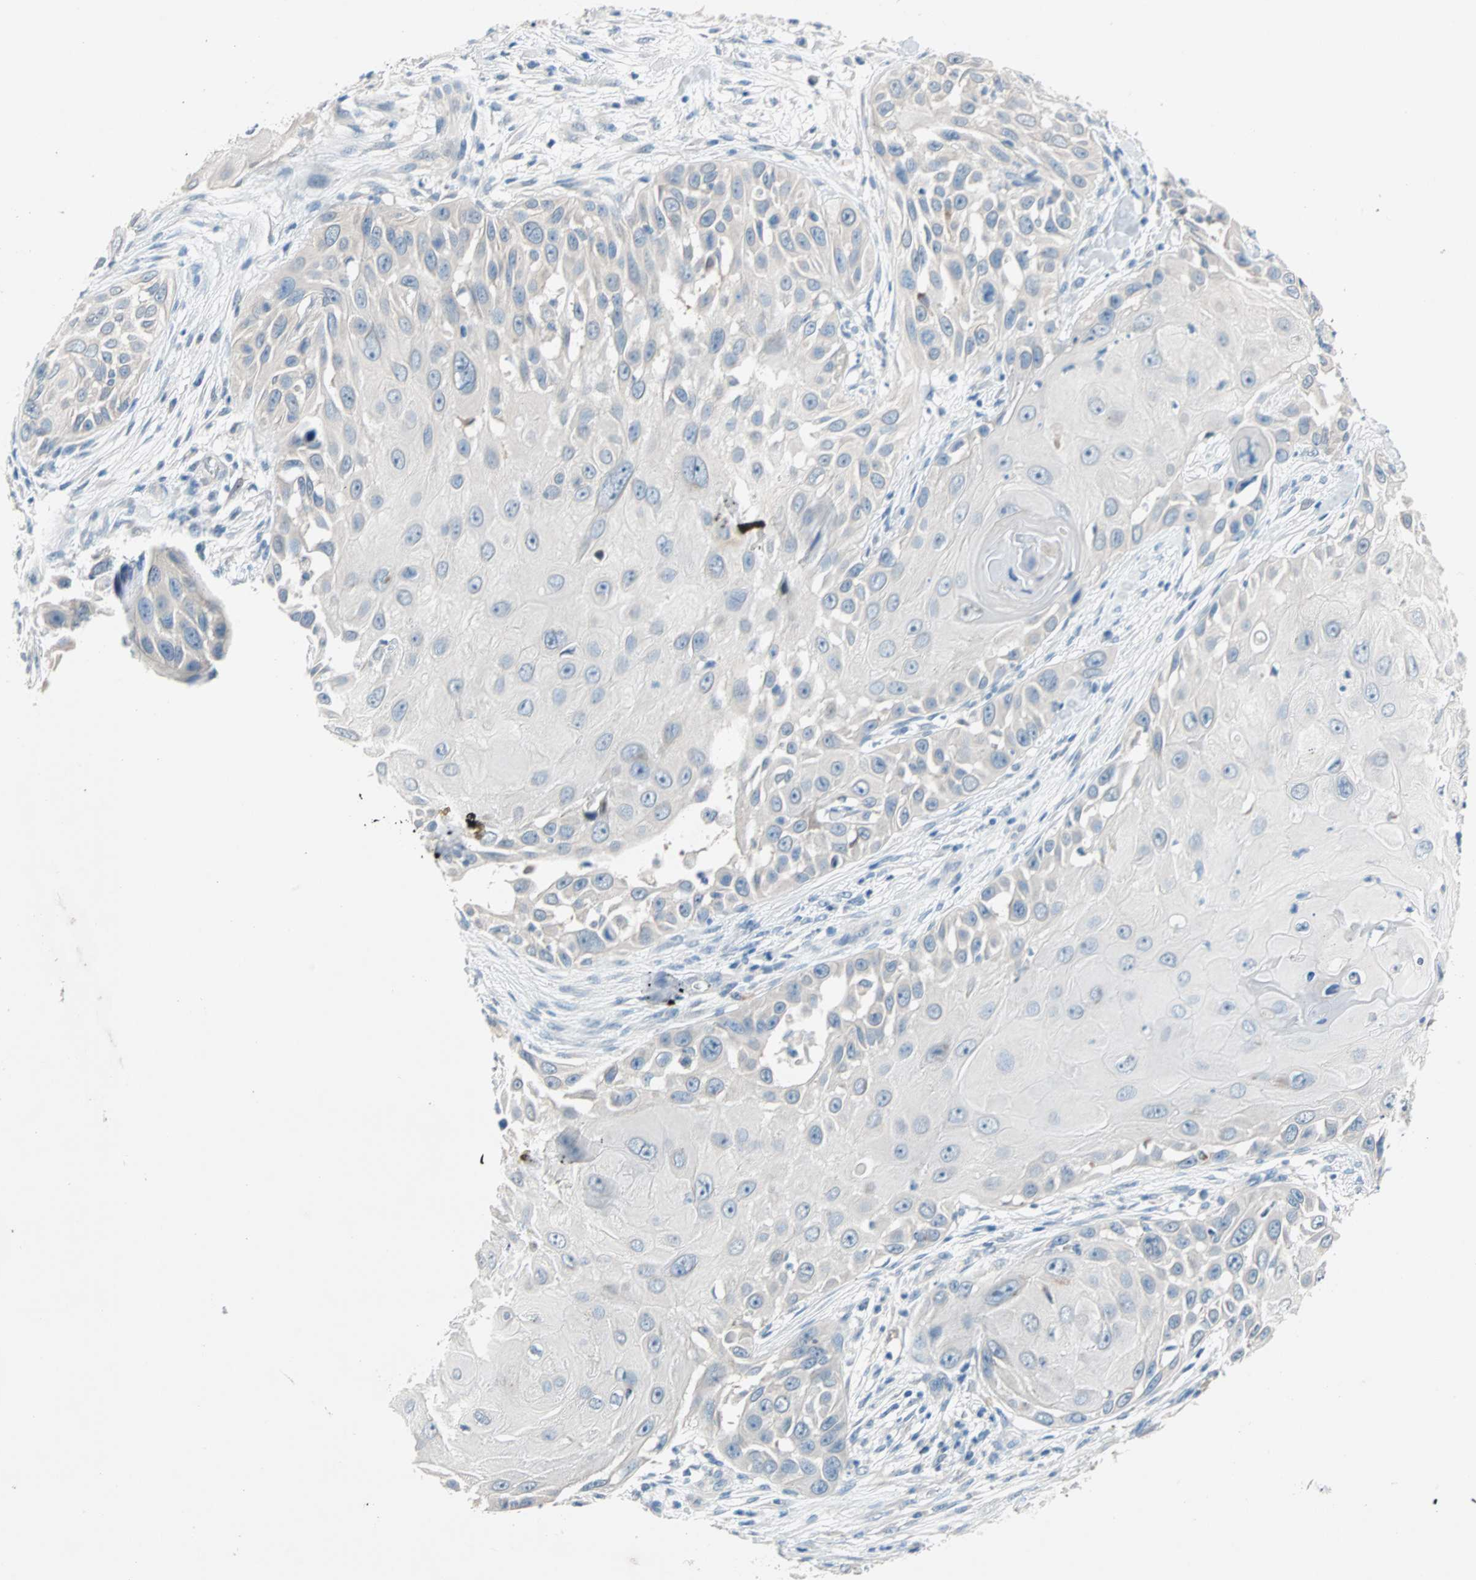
{"staining": {"intensity": "negative", "quantity": "none", "location": "none"}, "tissue": "skin cancer", "cell_type": "Tumor cells", "image_type": "cancer", "snomed": [{"axis": "morphology", "description": "Squamous cell carcinoma, NOS"}, {"axis": "topography", "description": "Skin"}], "caption": "Tumor cells show no significant expression in skin cancer.", "gene": "TMEM163", "patient": {"sex": "female", "age": 44}}